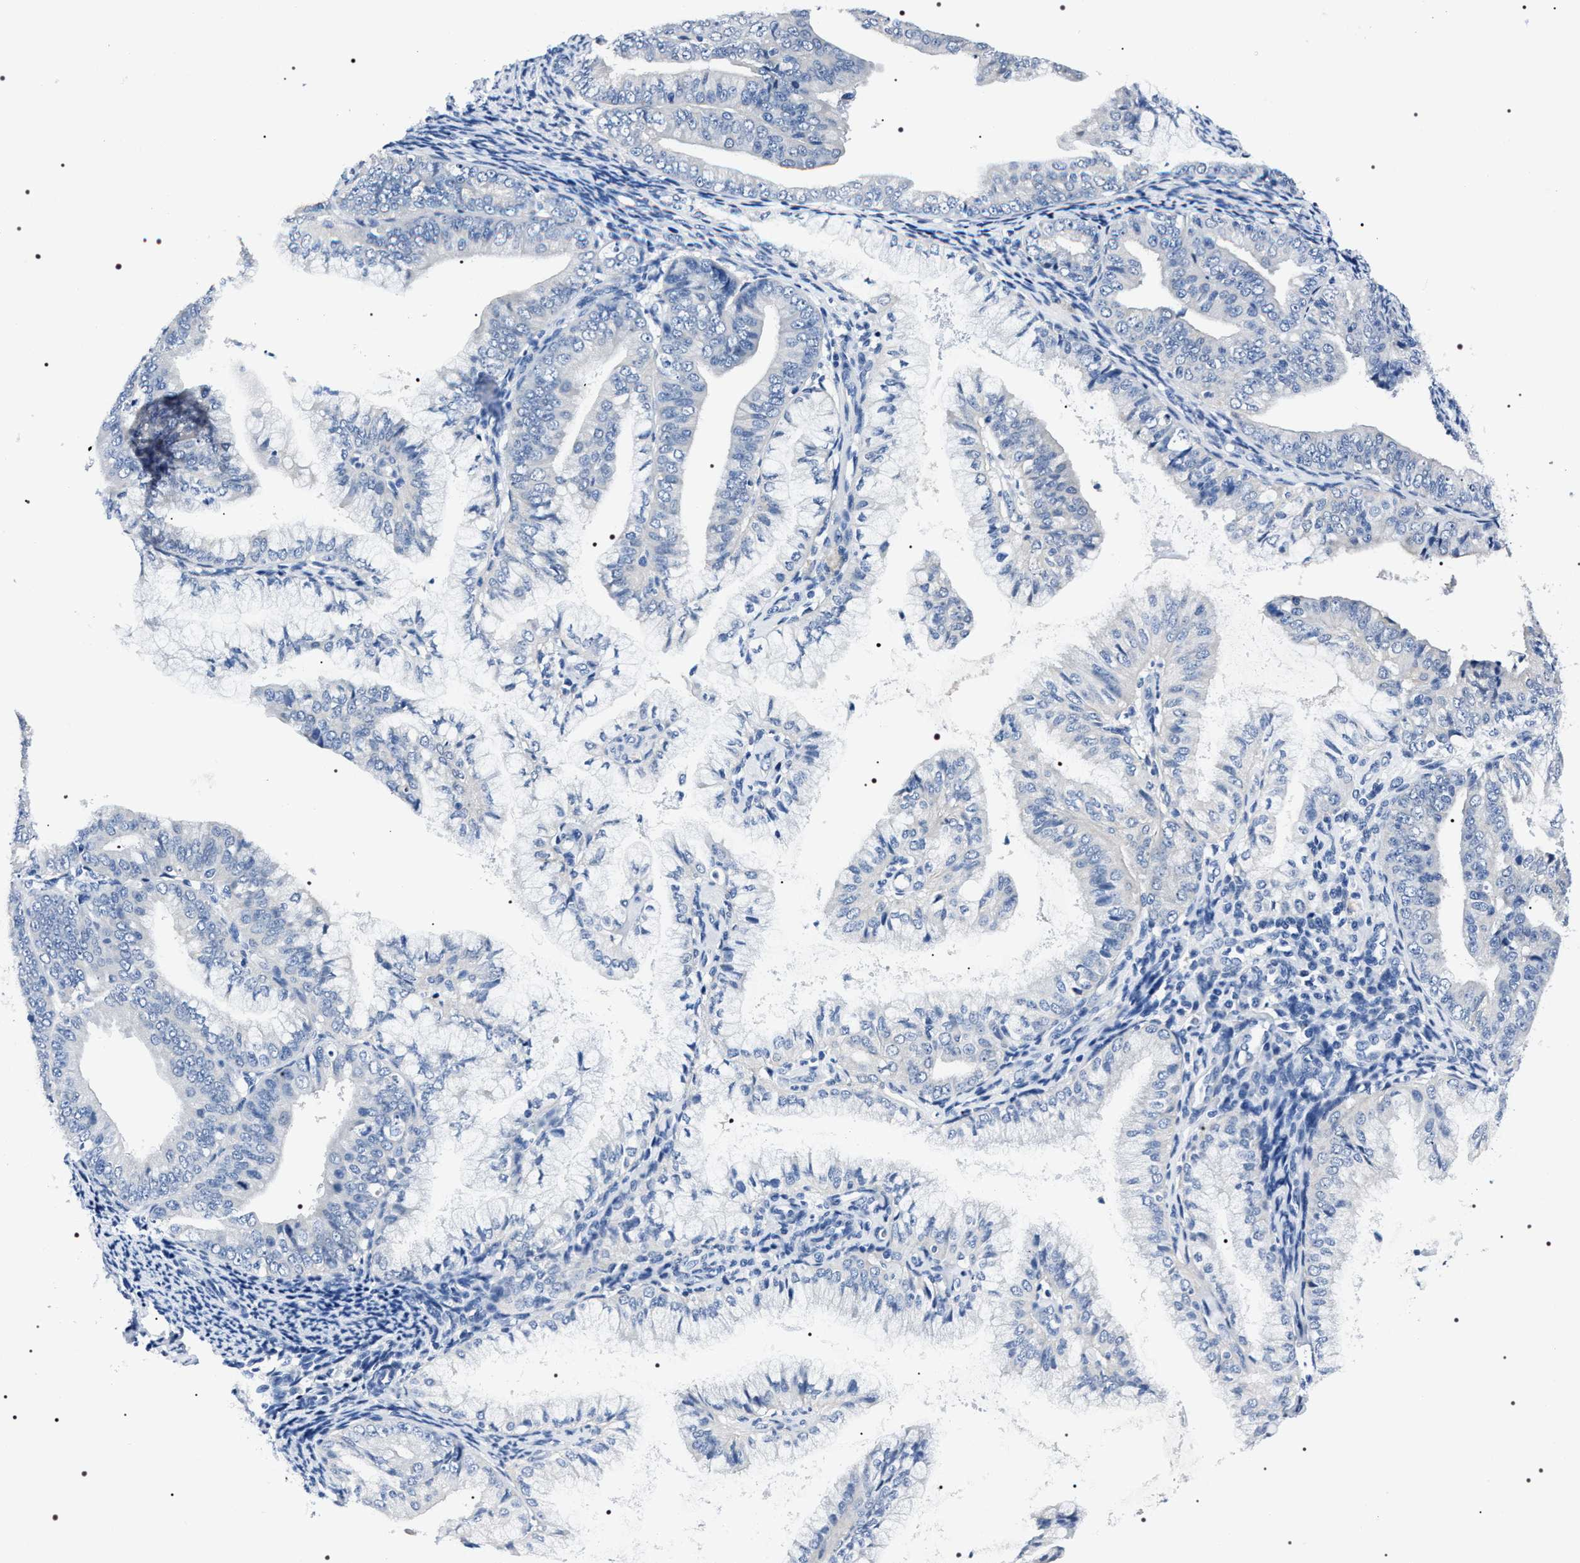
{"staining": {"intensity": "negative", "quantity": "none", "location": "none"}, "tissue": "endometrial cancer", "cell_type": "Tumor cells", "image_type": "cancer", "snomed": [{"axis": "morphology", "description": "Adenocarcinoma, NOS"}, {"axis": "topography", "description": "Endometrium"}], "caption": "Protein analysis of endometrial cancer shows no significant expression in tumor cells.", "gene": "ADH4", "patient": {"sex": "female", "age": 63}}